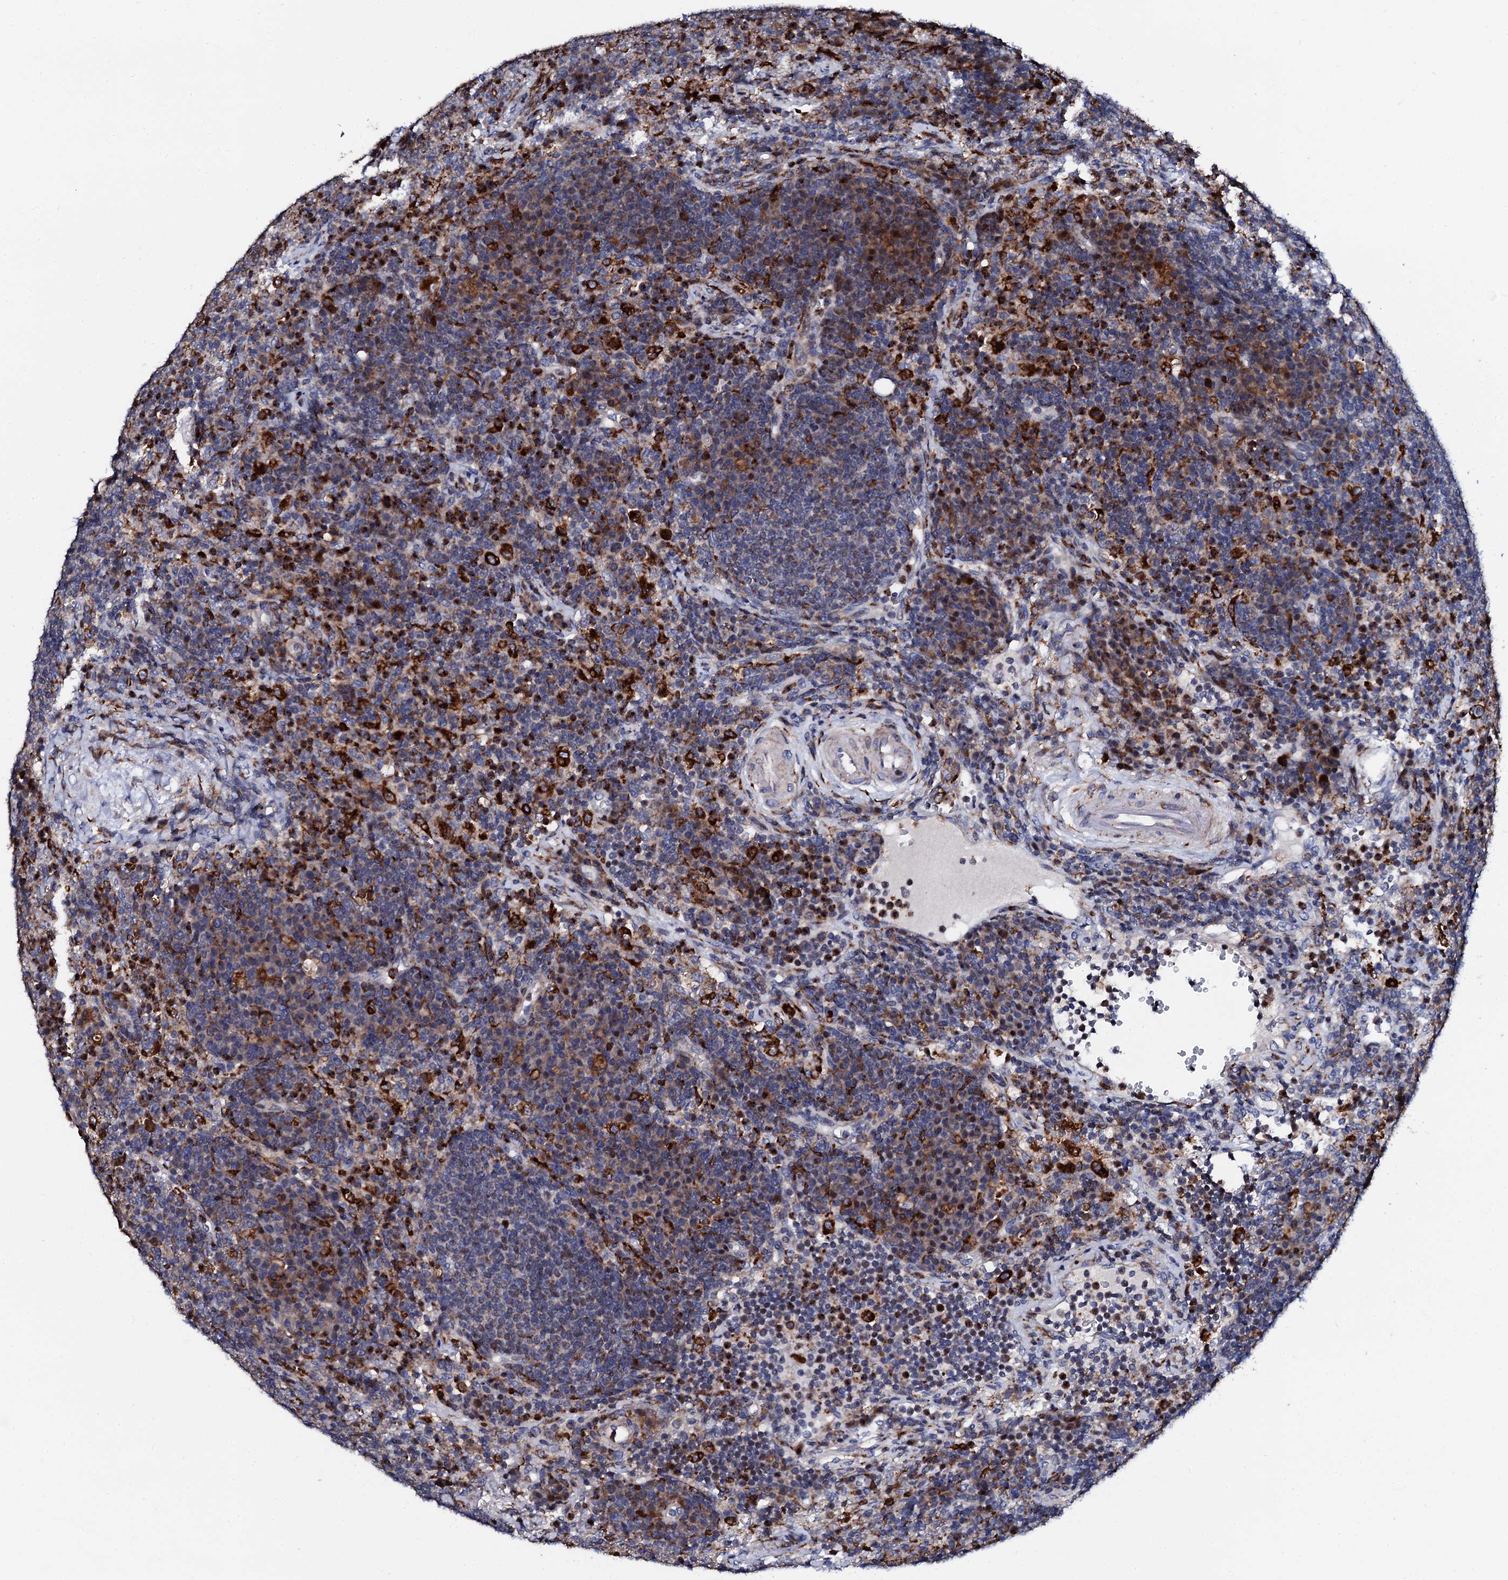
{"staining": {"intensity": "negative", "quantity": "none", "location": "none"}, "tissue": "lymph node", "cell_type": "Germinal center cells", "image_type": "normal", "snomed": [{"axis": "morphology", "description": "Normal tissue, NOS"}, {"axis": "topography", "description": "Lymph node"}], "caption": "Lymph node was stained to show a protein in brown. There is no significant positivity in germinal center cells. (DAB (3,3'-diaminobenzidine) IHC, high magnification).", "gene": "TCIRG1", "patient": {"sex": "female", "age": 70}}